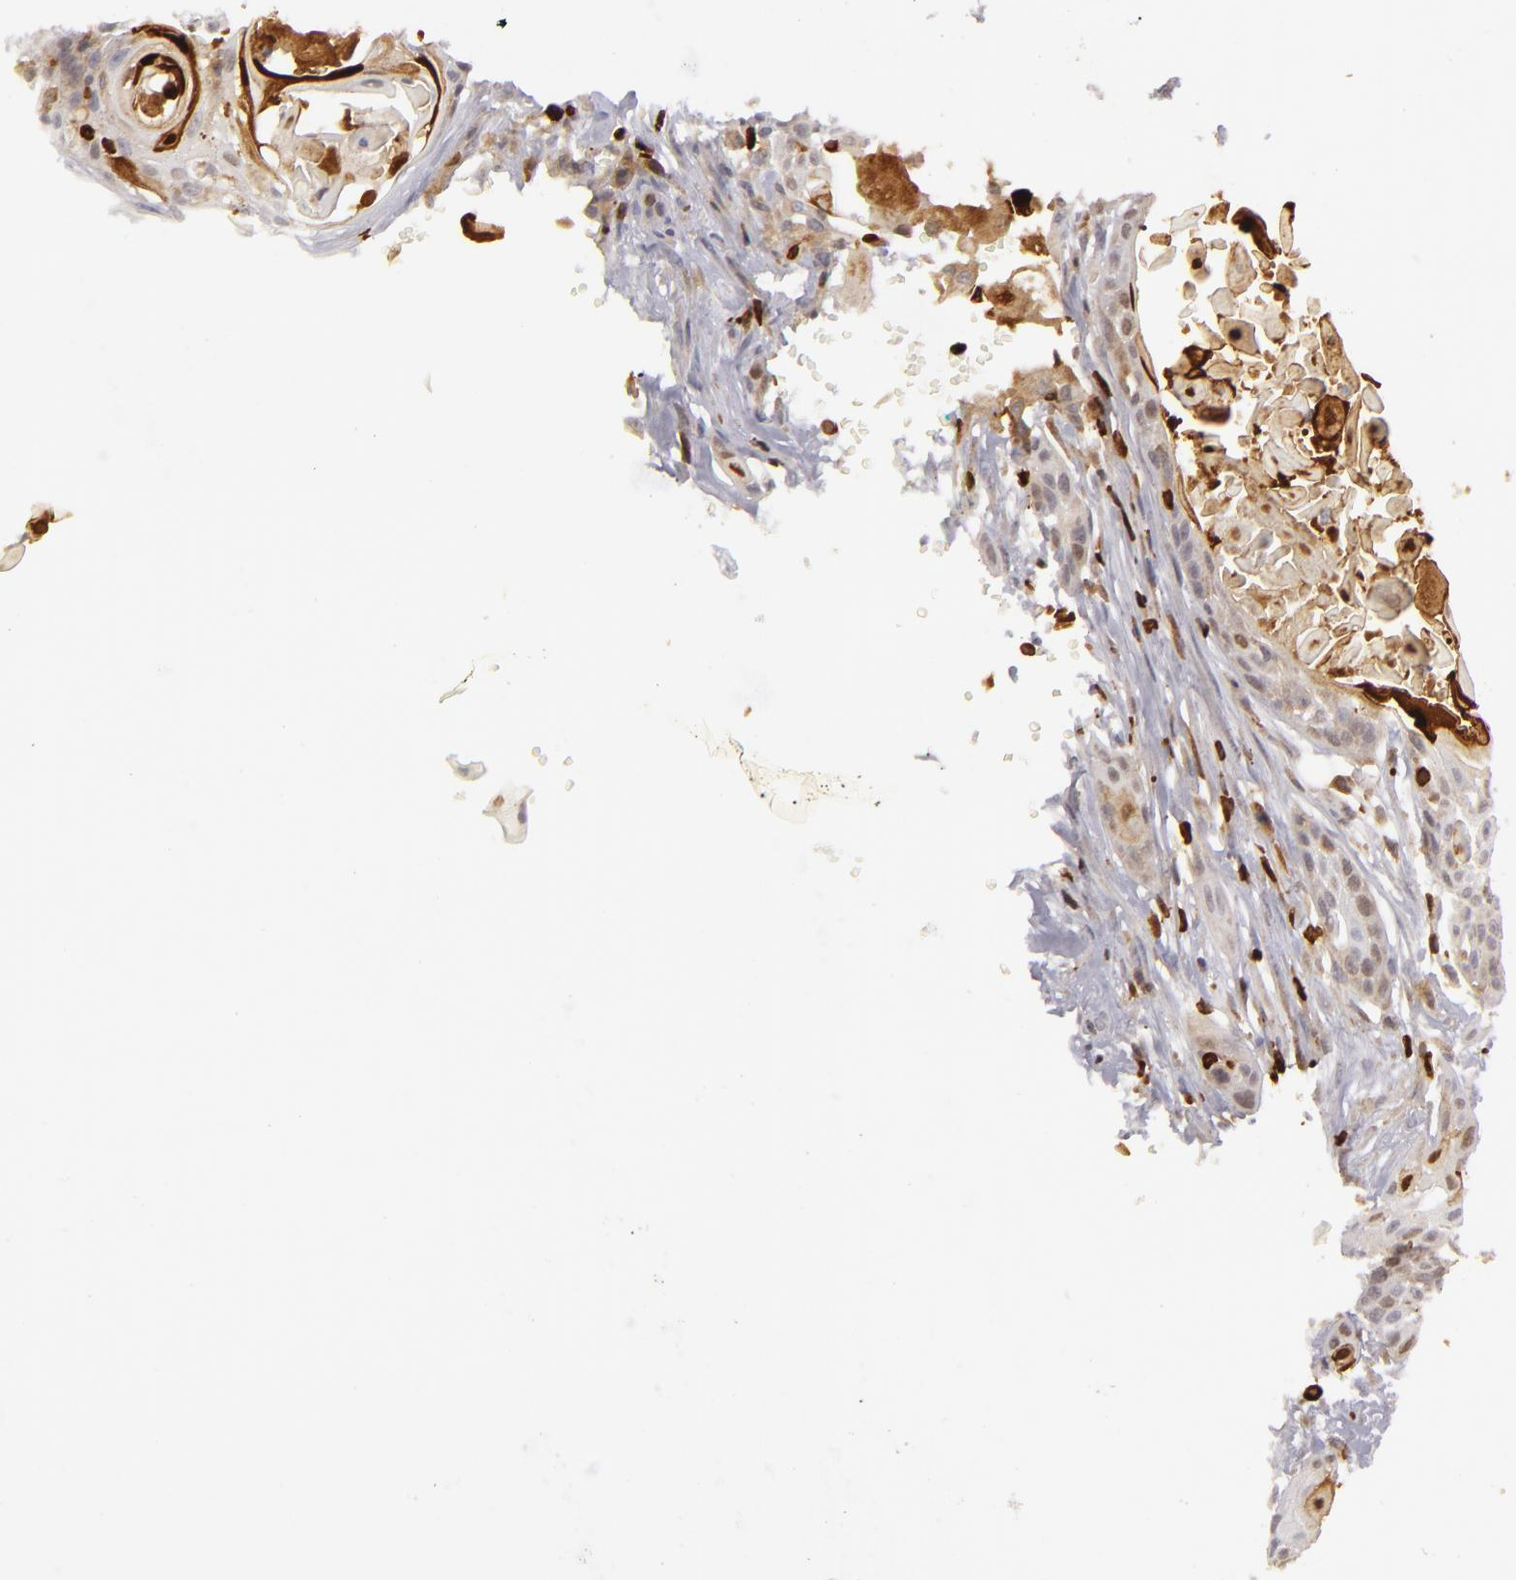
{"staining": {"intensity": "moderate", "quantity": "25%-75%", "location": "cytoplasmic/membranous,nuclear"}, "tissue": "head and neck cancer", "cell_type": "Tumor cells", "image_type": "cancer", "snomed": [{"axis": "morphology", "description": "Squamous cell carcinoma, NOS"}, {"axis": "morphology", "description": "Squamous cell carcinoma, metastatic, NOS"}, {"axis": "topography", "description": "Lymph node"}, {"axis": "topography", "description": "Salivary gland"}, {"axis": "topography", "description": "Head-Neck"}], "caption": "Approximately 25%-75% of tumor cells in human head and neck squamous cell carcinoma demonstrate moderate cytoplasmic/membranous and nuclear protein positivity as visualized by brown immunohistochemical staining.", "gene": "APOBEC3G", "patient": {"sex": "female", "age": 74}}